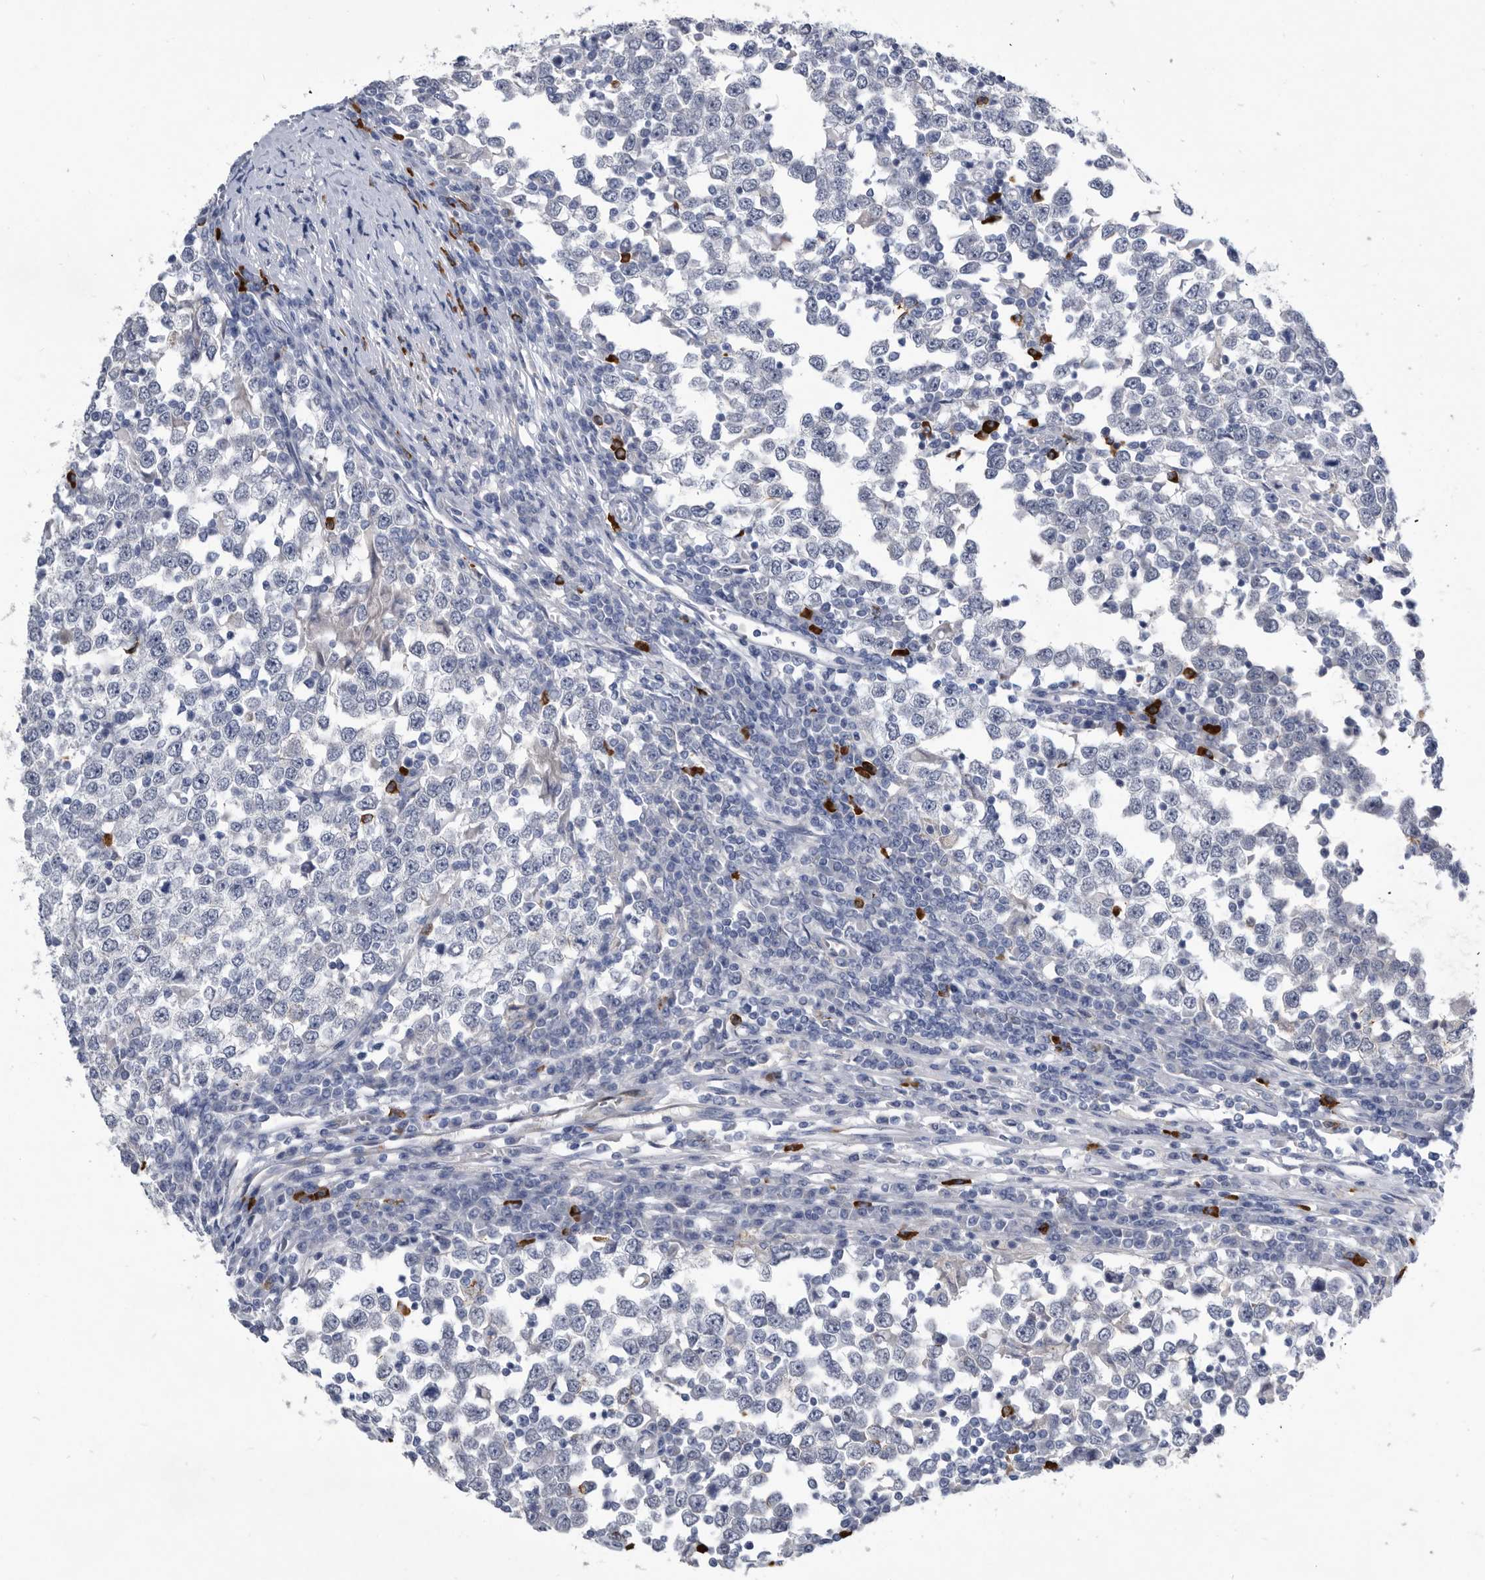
{"staining": {"intensity": "negative", "quantity": "none", "location": "none"}, "tissue": "testis cancer", "cell_type": "Tumor cells", "image_type": "cancer", "snomed": [{"axis": "morphology", "description": "Seminoma, NOS"}, {"axis": "topography", "description": "Testis"}], "caption": "High power microscopy photomicrograph of an IHC photomicrograph of testis cancer (seminoma), revealing no significant positivity in tumor cells. (DAB immunohistochemistry visualized using brightfield microscopy, high magnification).", "gene": "BTBD6", "patient": {"sex": "male", "age": 65}}